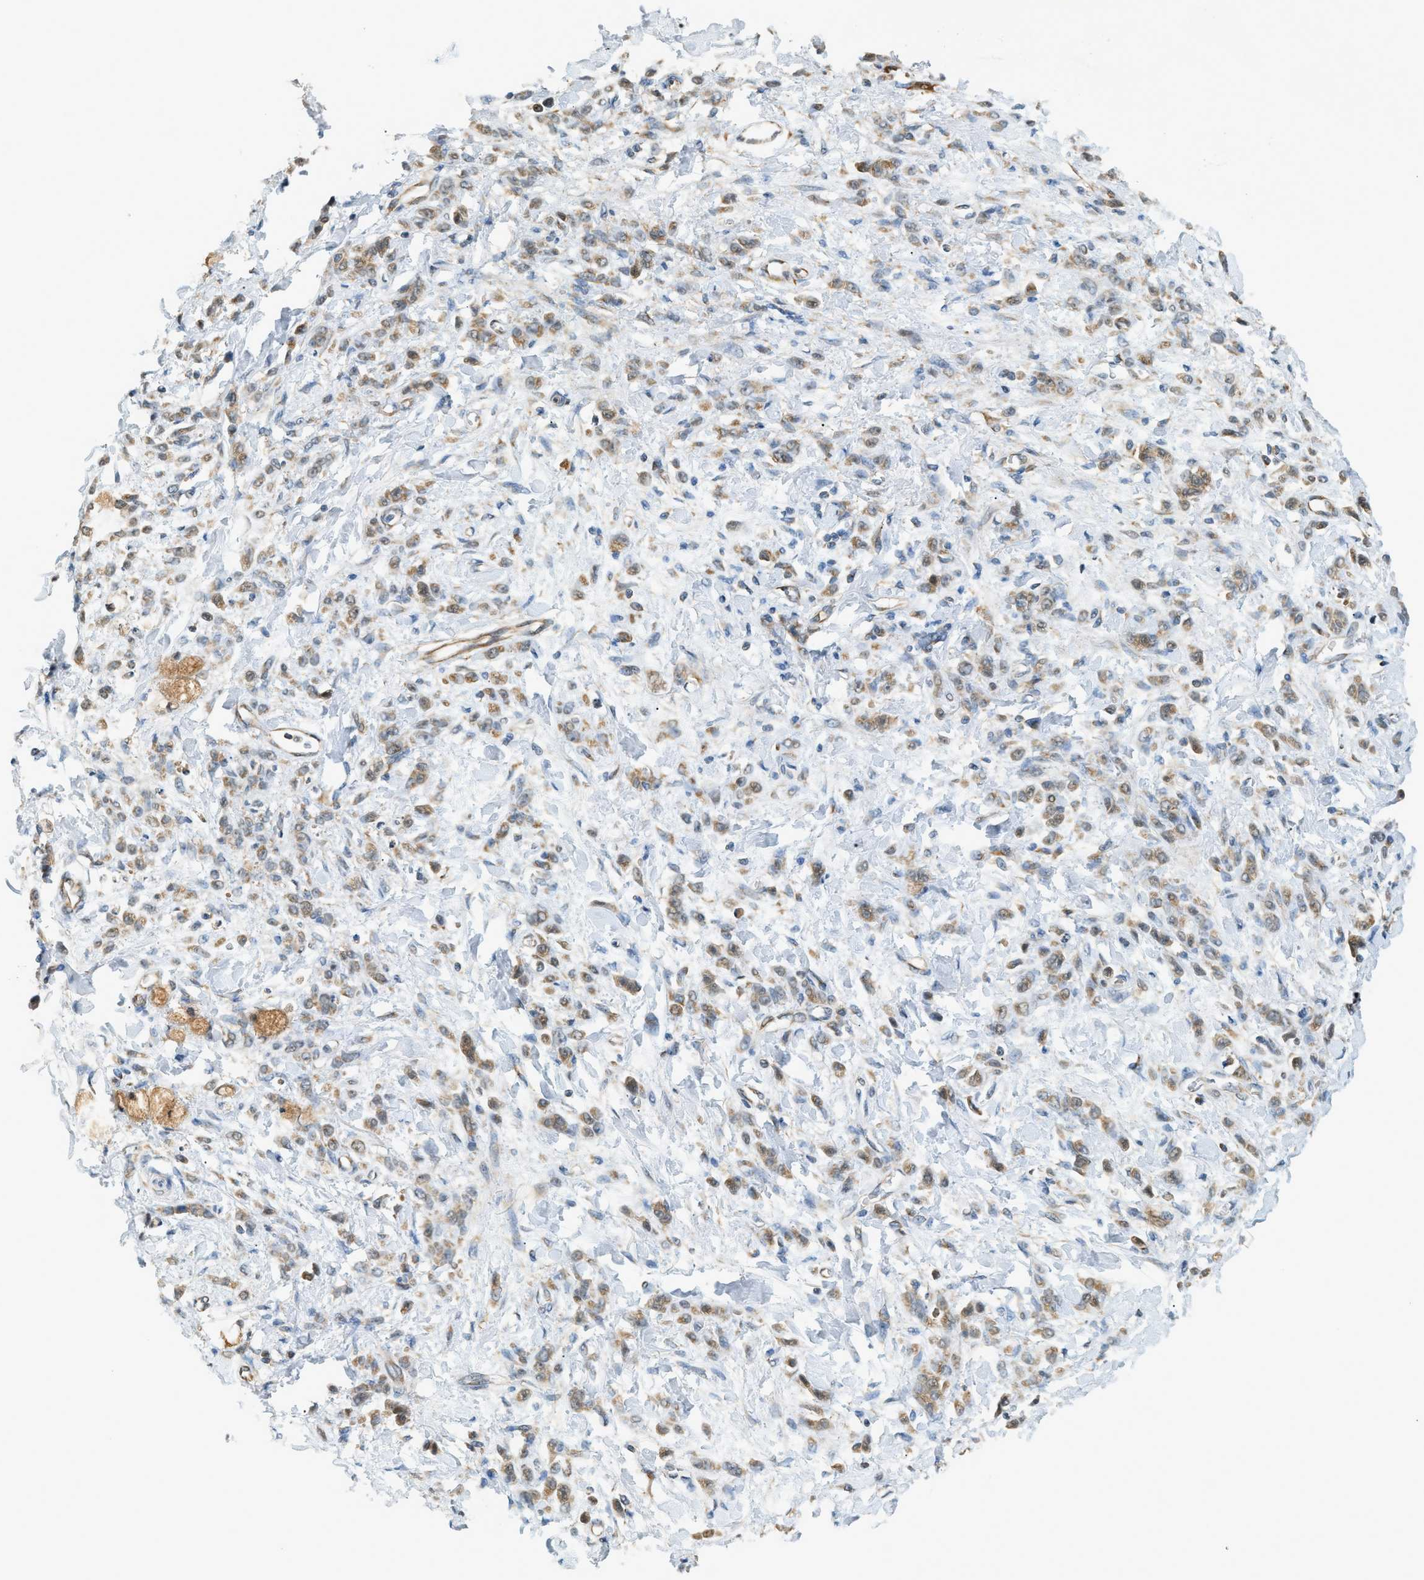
{"staining": {"intensity": "moderate", "quantity": ">75%", "location": "cytoplasmic/membranous"}, "tissue": "stomach cancer", "cell_type": "Tumor cells", "image_type": "cancer", "snomed": [{"axis": "morphology", "description": "Normal tissue, NOS"}, {"axis": "morphology", "description": "Adenocarcinoma, NOS"}, {"axis": "topography", "description": "Stomach"}], "caption": "Immunohistochemical staining of human stomach adenocarcinoma reveals medium levels of moderate cytoplasmic/membranous staining in approximately >75% of tumor cells. The staining was performed using DAB (3,3'-diaminobenzidine) to visualize the protein expression in brown, while the nuclei were stained in blue with hematoxylin (Magnification: 20x).", "gene": "PIGG", "patient": {"sex": "male", "age": 82}}